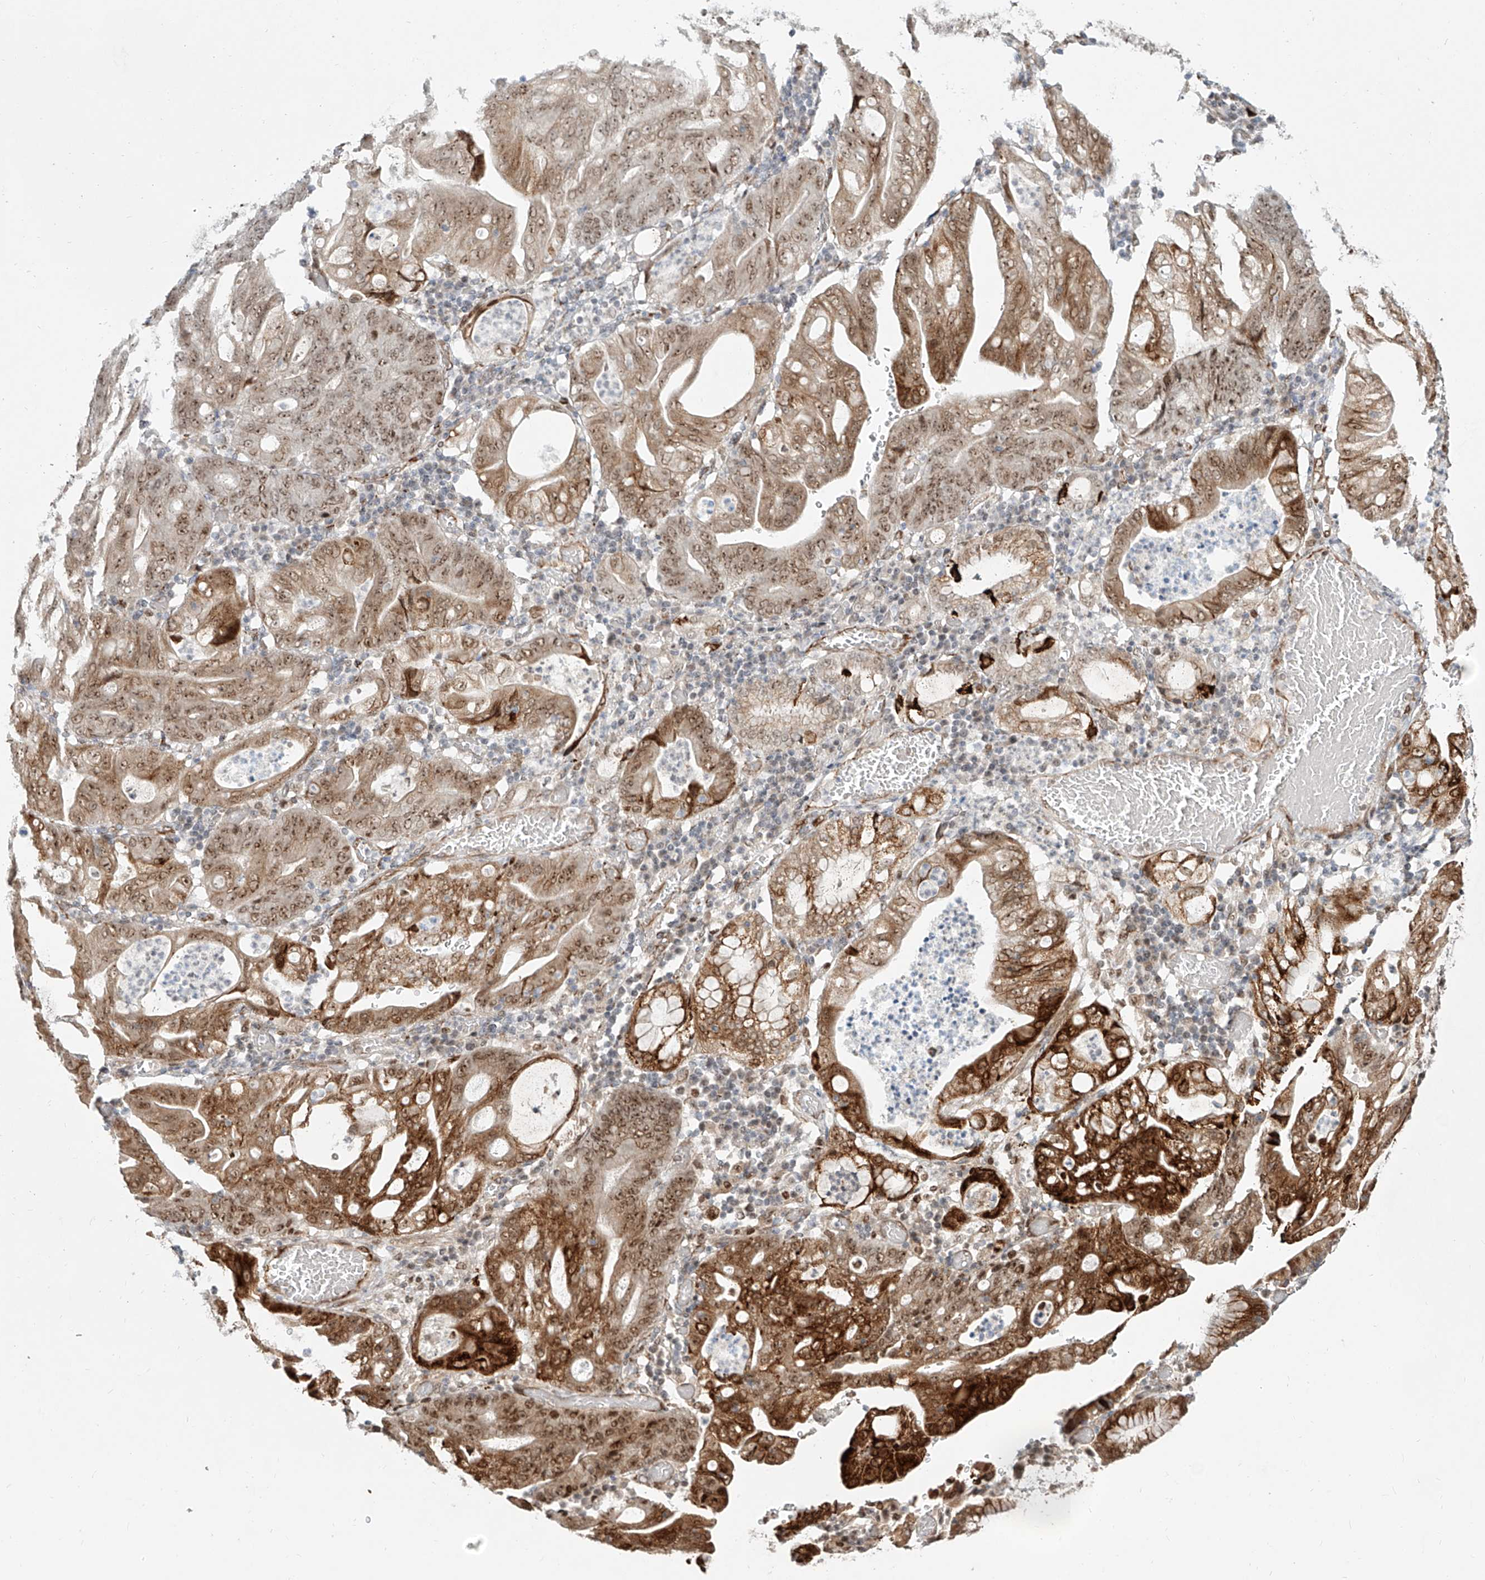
{"staining": {"intensity": "moderate", "quantity": ">75%", "location": "cytoplasmic/membranous,nuclear"}, "tissue": "stomach cancer", "cell_type": "Tumor cells", "image_type": "cancer", "snomed": [{"axis": "morphology", "description": "Adenocarcinoma, NOS"}, {"axis": "topography", "description": "Stomach"}], "caption": "The image demonstrates a brown stain indicating the presence of a protein in the cytoplasmic/membranous and nuclear of tumor cells in stomach cancer.", "gene": "ZNF710", "patient": {"sex": "female", "age": 73}}